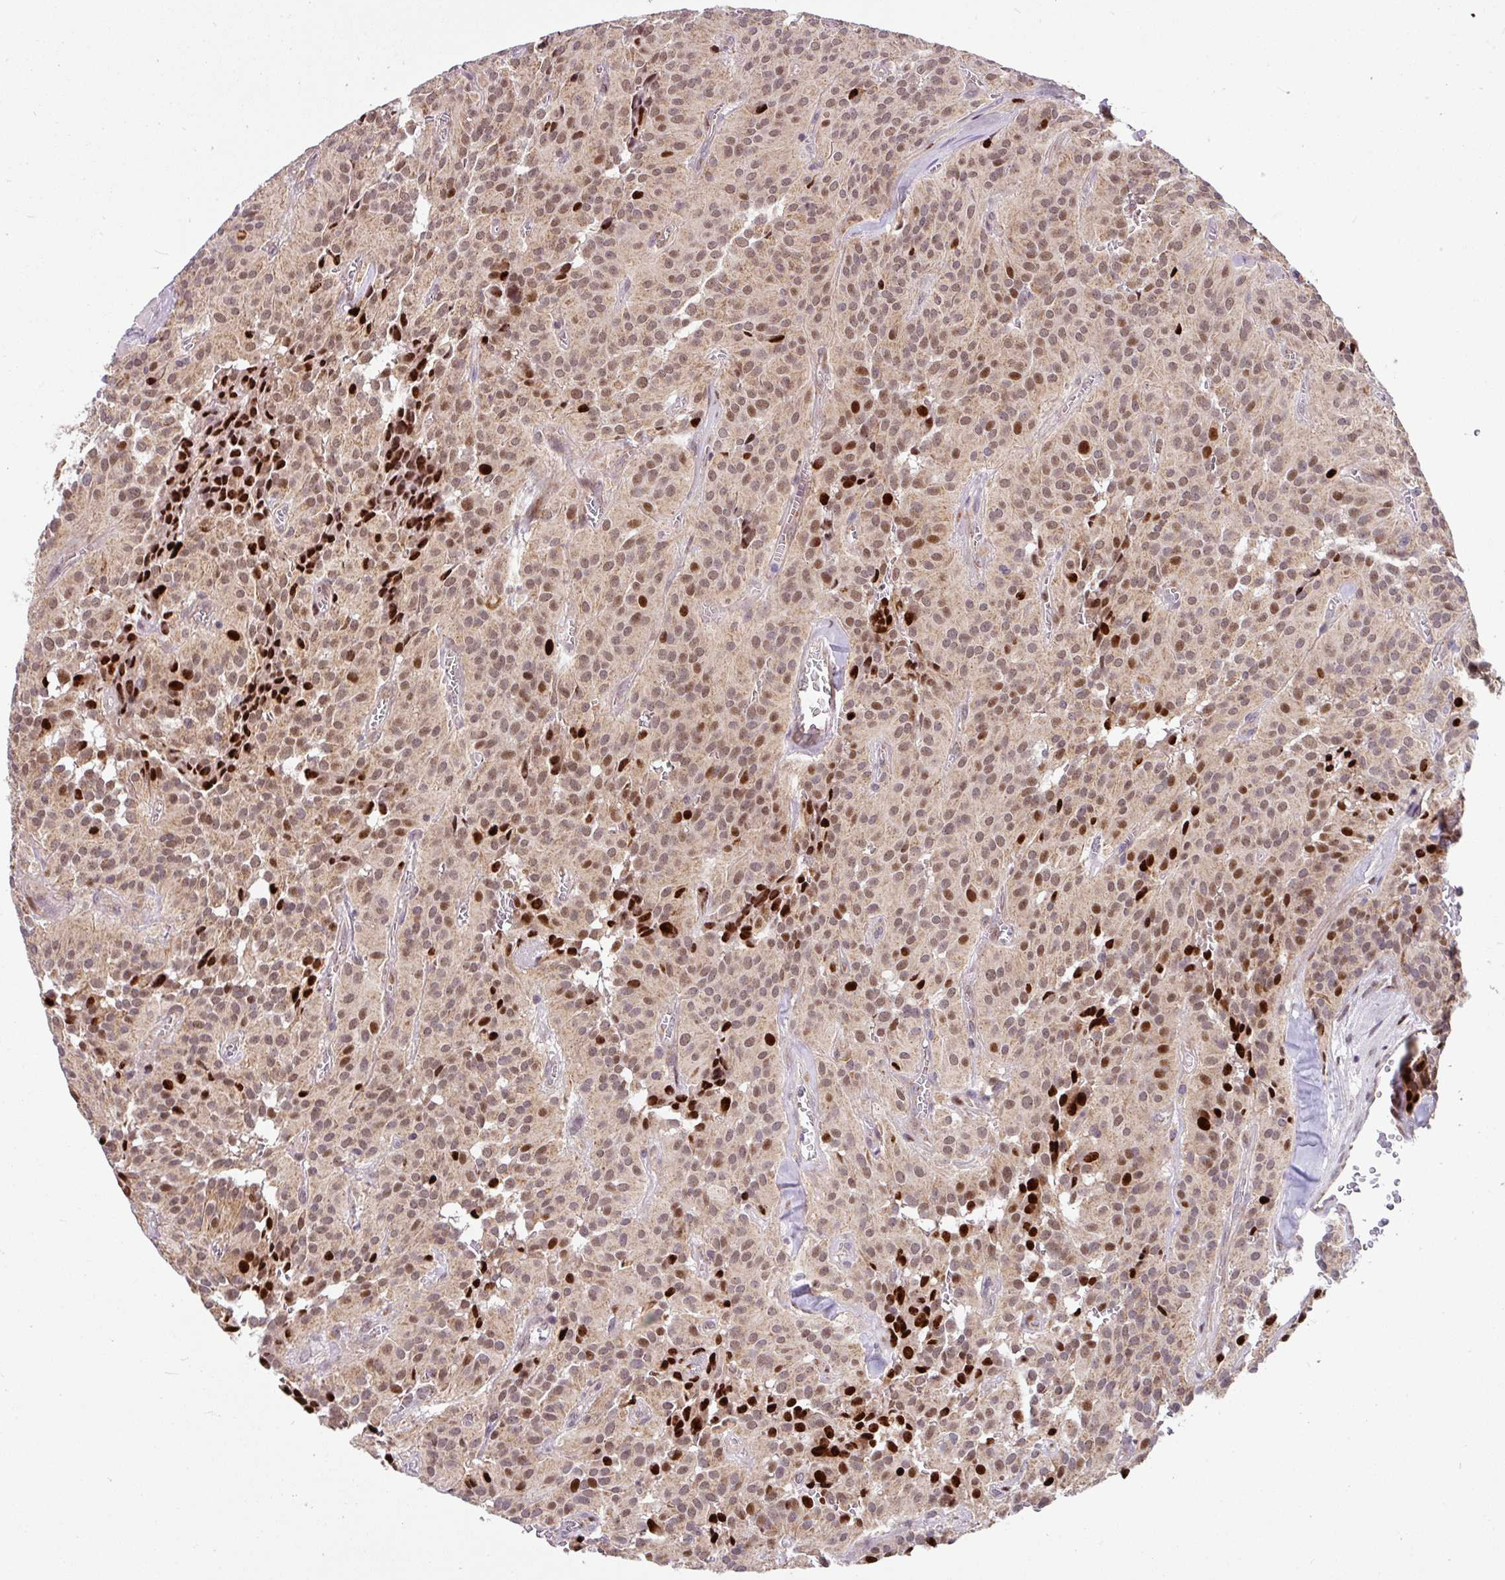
{"staining": {"intensity": "strong", "quantity": "25%-75%", "location": "nuclear"}, "tissue": "glioma", "cell_type": "Tumor cells", "image_type": "cancer", "snomed": [{"axis": "morphology", "description": "Glioma, malignant, Low grade"}, {"axis": "topography", "description": "Brain"}], "caption": "An image of human malignant low-grade glioma stained for a protein reveals strong nuclear brown staining in tumor cells.", "gene": "SARS2", "patient": {"sex": "male", "age": 42}}